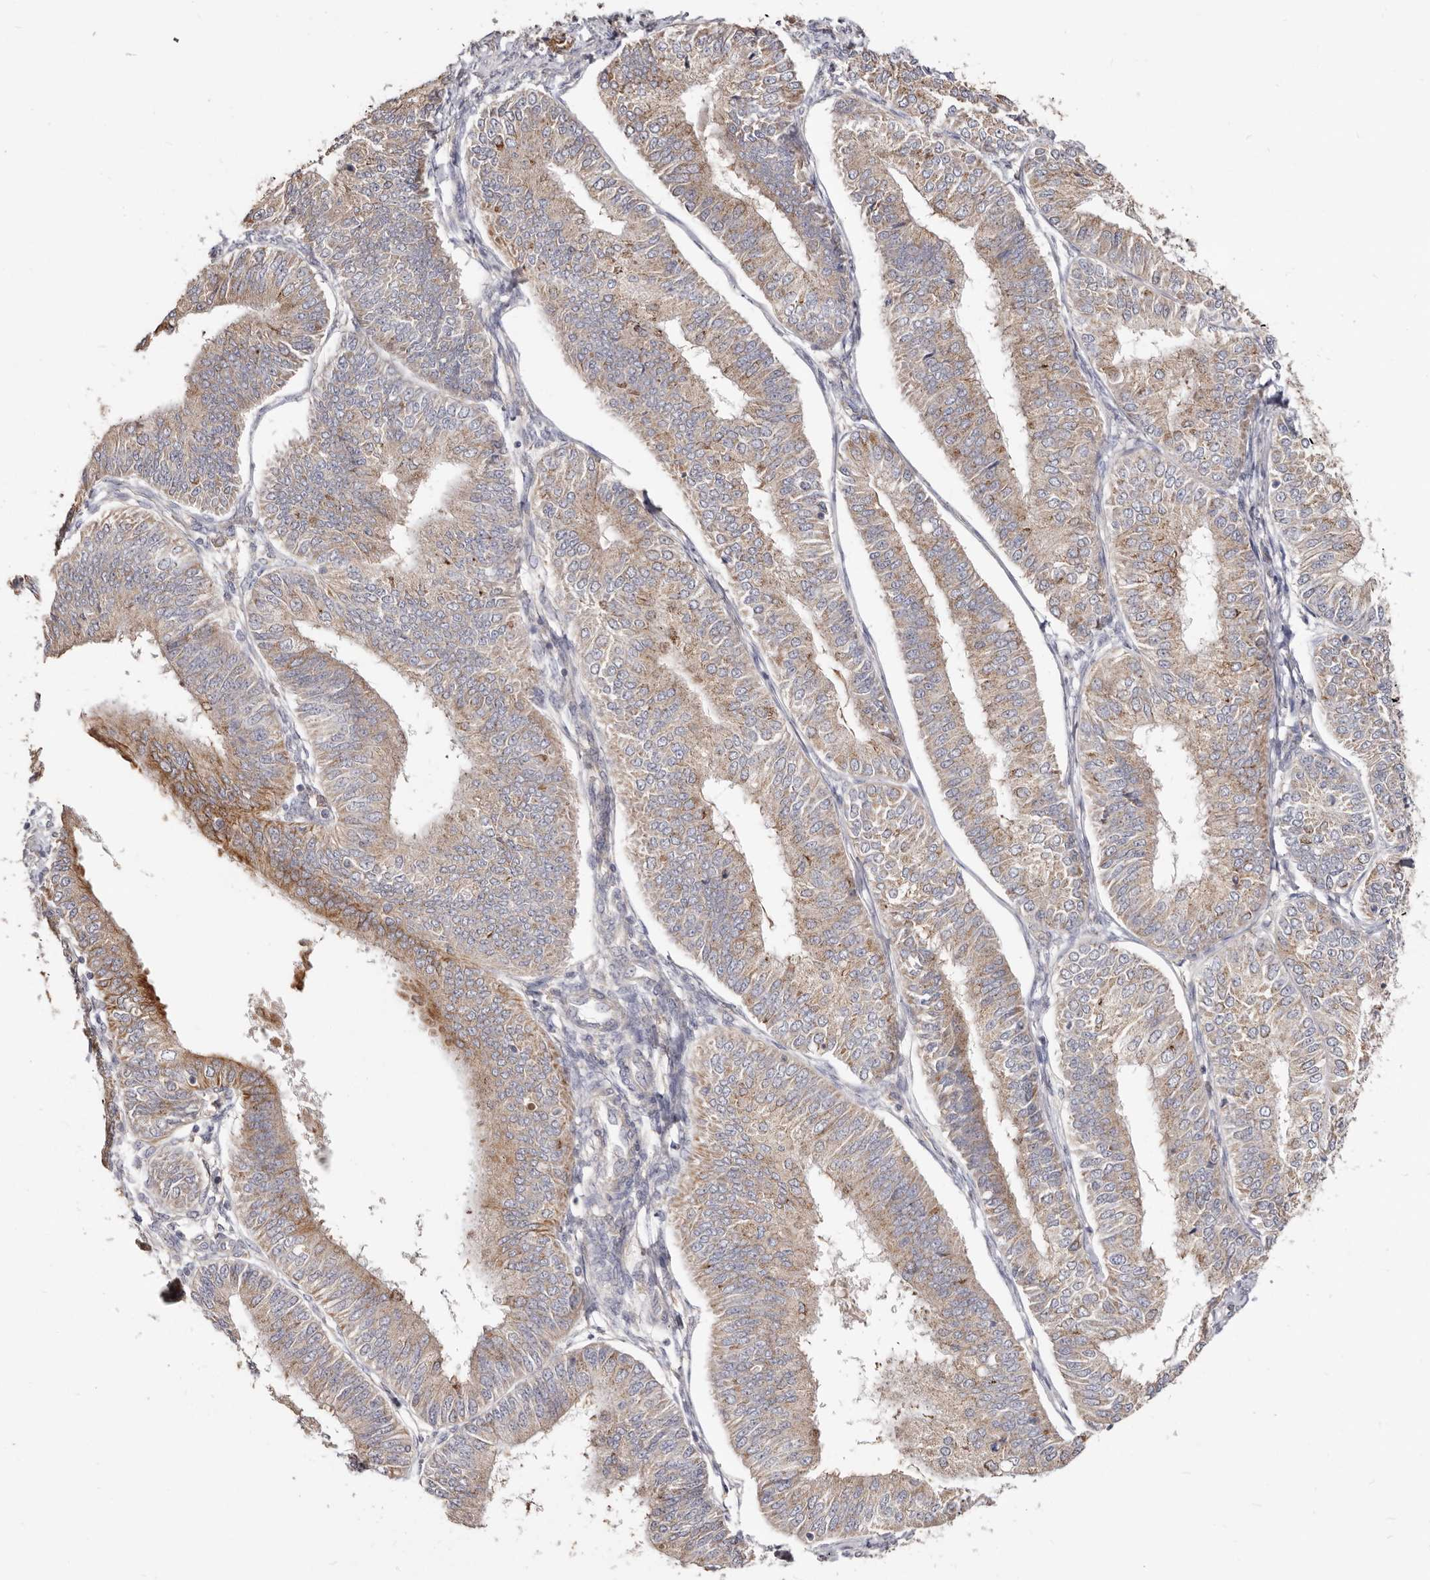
{"staining": {"intensity": "moderate", "quantity": "25%-75%", "location": "cytoplasmic/membranous"}, "tissue": "endometrial cancer", "cell_type": "Tumor cells", "image_type": "cancer", "snomed": [{"axis": "morphology", "description": "Adenocarcinoma, NOS"}, {"axis": "topography", "description": "Endometrium"}], "caption": "Brown immunohistochemical staining in endometrial cancer exhibits moderate cytoplasmic/membranous expression in about 25%-75% of tumor cells. The staining is performed using DAB brown chromogen to label protein expression. The nuclei are counter-stained blue using hematoxylin.", "gene": "LRRC25", "patient": {"sex": "female", "age": 58}}